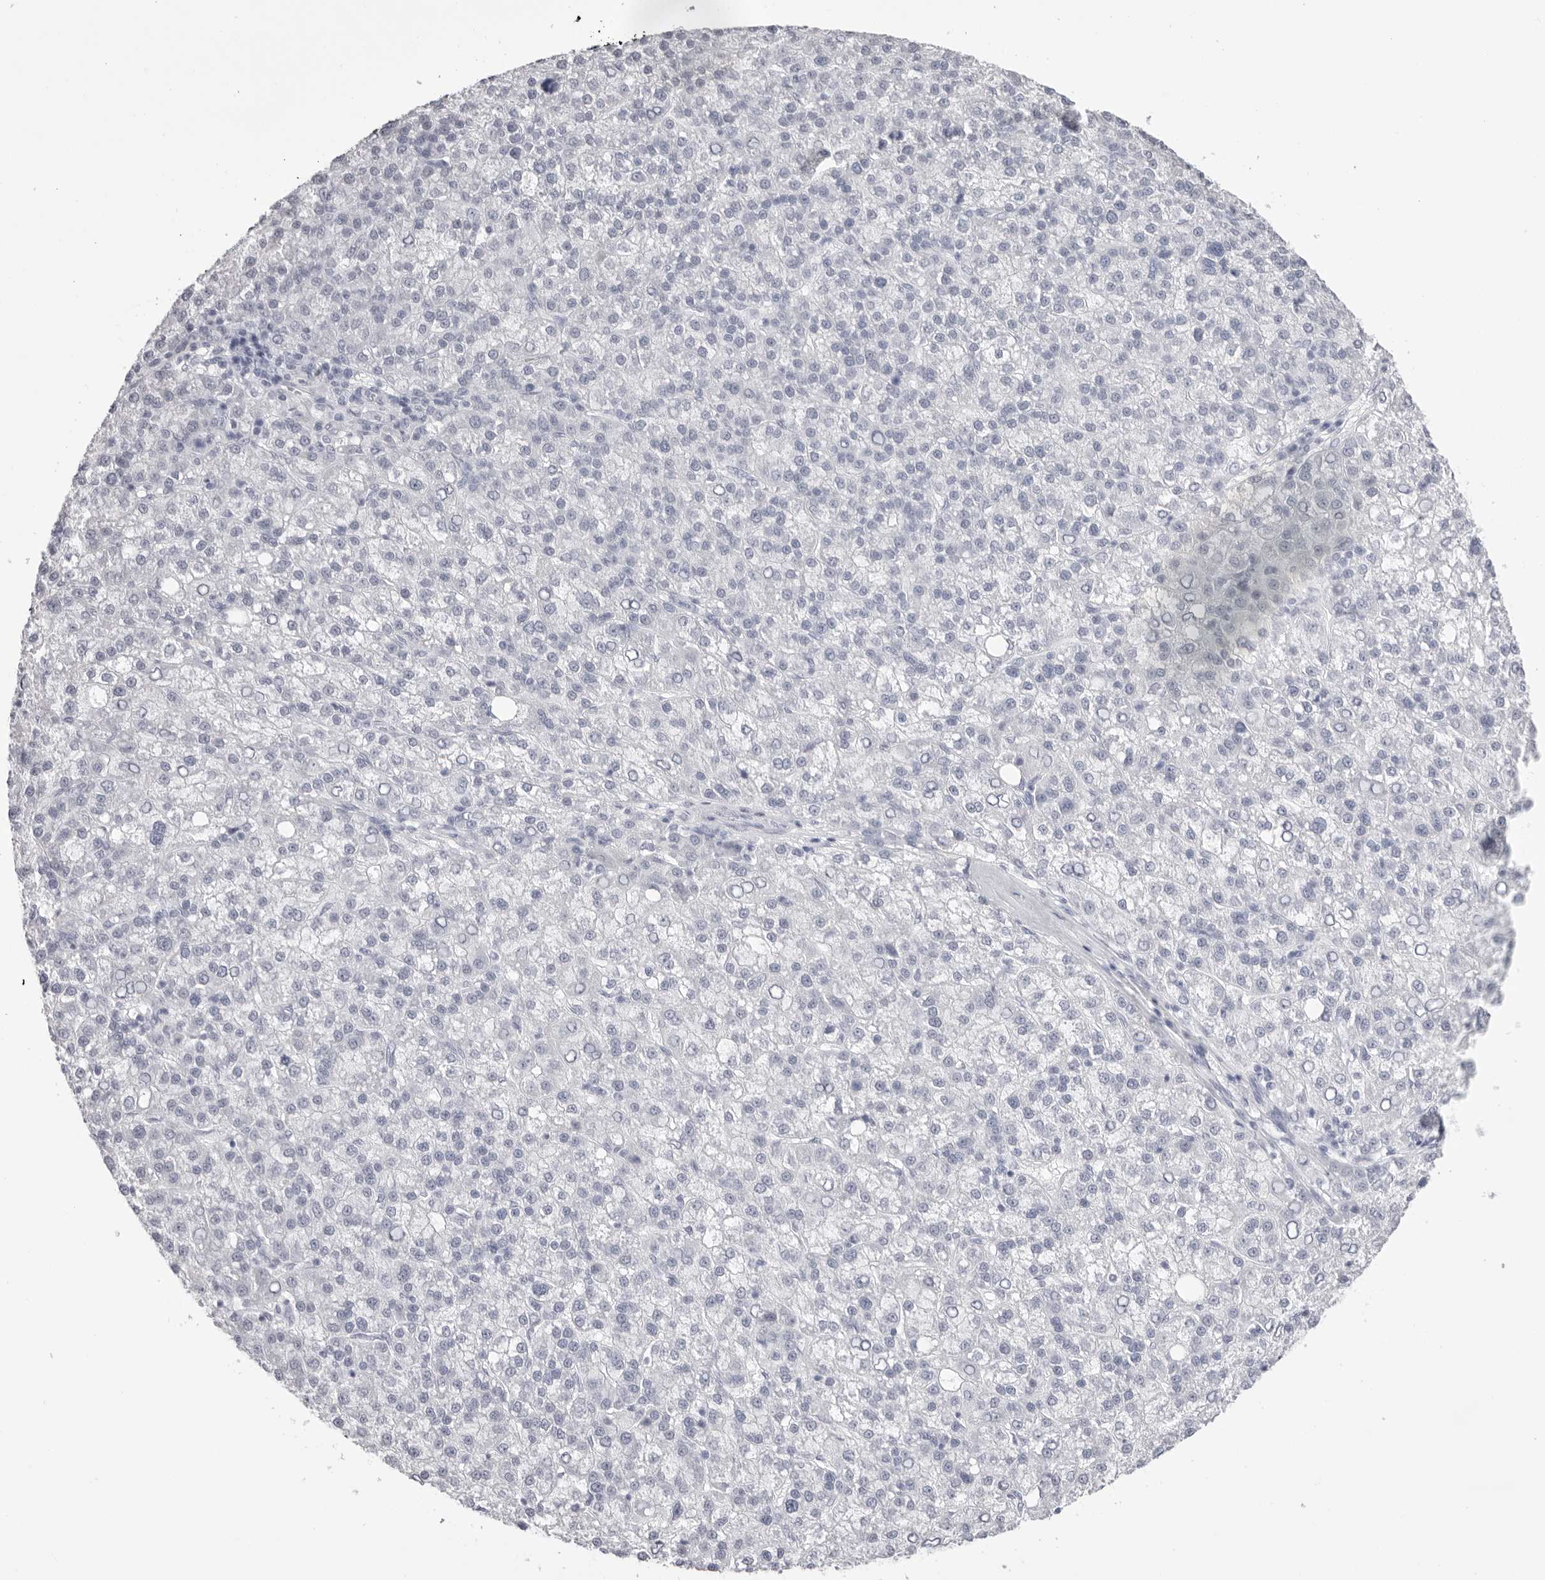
{"staining": {"intensity": "negative", "quantity": "none", "location": "none"}, "tissue": "liver cancer", "cell_type": "Tumor cells", "image_type": "cancer", "snomed": [{"axis": "morphology", "description": "Carcinoma, Hepatocellular, NOS"}, {"axis": "topography", "description": "Liver"}], "caption": "The image reveals no significant staining in tumor cells of hepatocellular carcinoma (liver).", "gene": "TMOD4", "patient": {"sex": "female", "age": 58}}